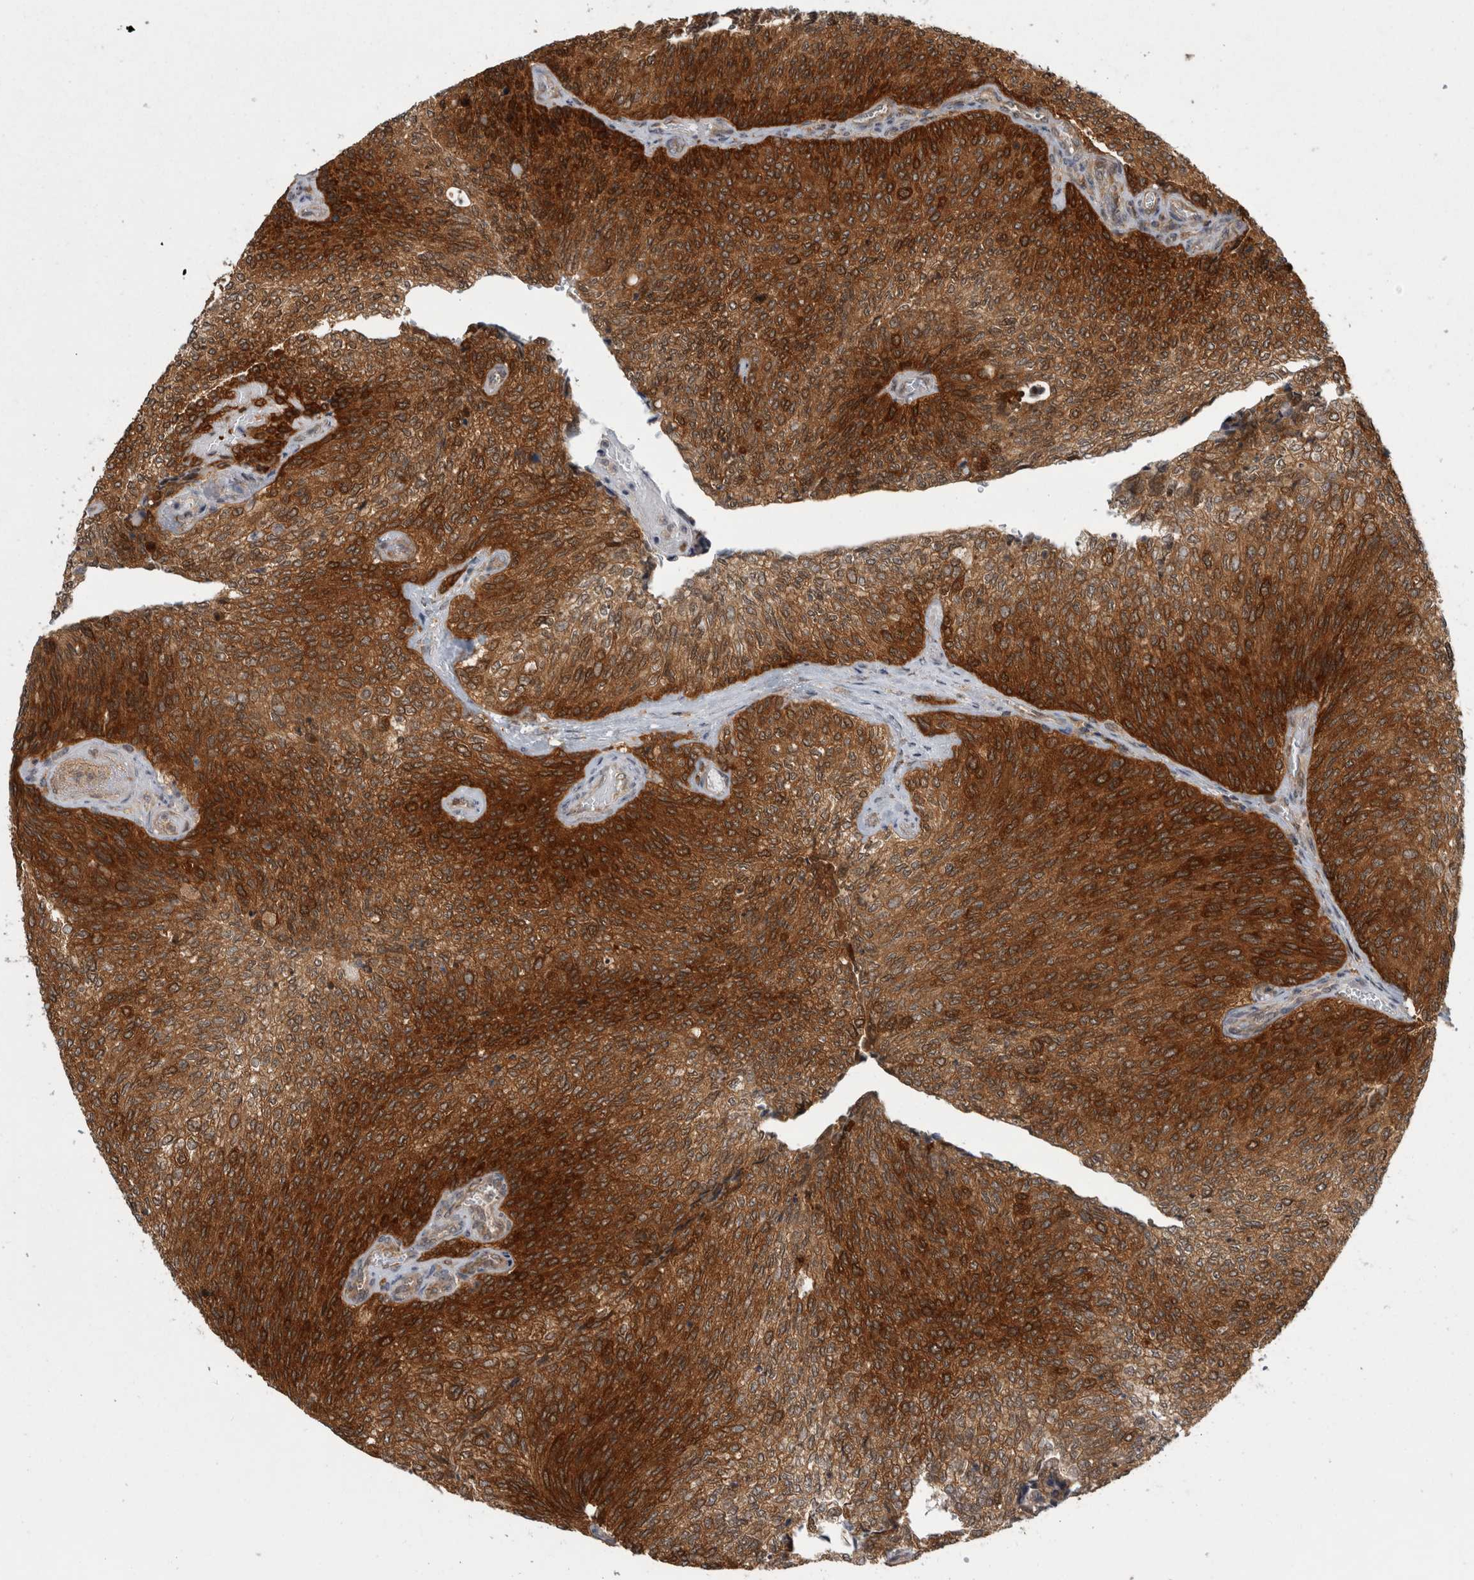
{"staining": {"intensity": "strong", "quantity": ">75%", "location": "cytoplasmic/membranous"}, "tissue": "urothelial cancer", "cell_type": "Tumor cells", "image_type": "cancer", "snomed": [{"axis": "morphology", "description": "Urothelial carcinoma, Low grade"}, {"axis": "topography", "description": "Urinary bladder"}], "caption": "This photomicrograph reveals urothelial cancer stained with immunohistochemistry to label a protein in brown. The cytoplasmic/membranous of tumor cells show strong positivity for the protein. Nuclei are counter-stained blue.", "gene": "CACYBP", "patient": {"sex": "female", "age": 79}}